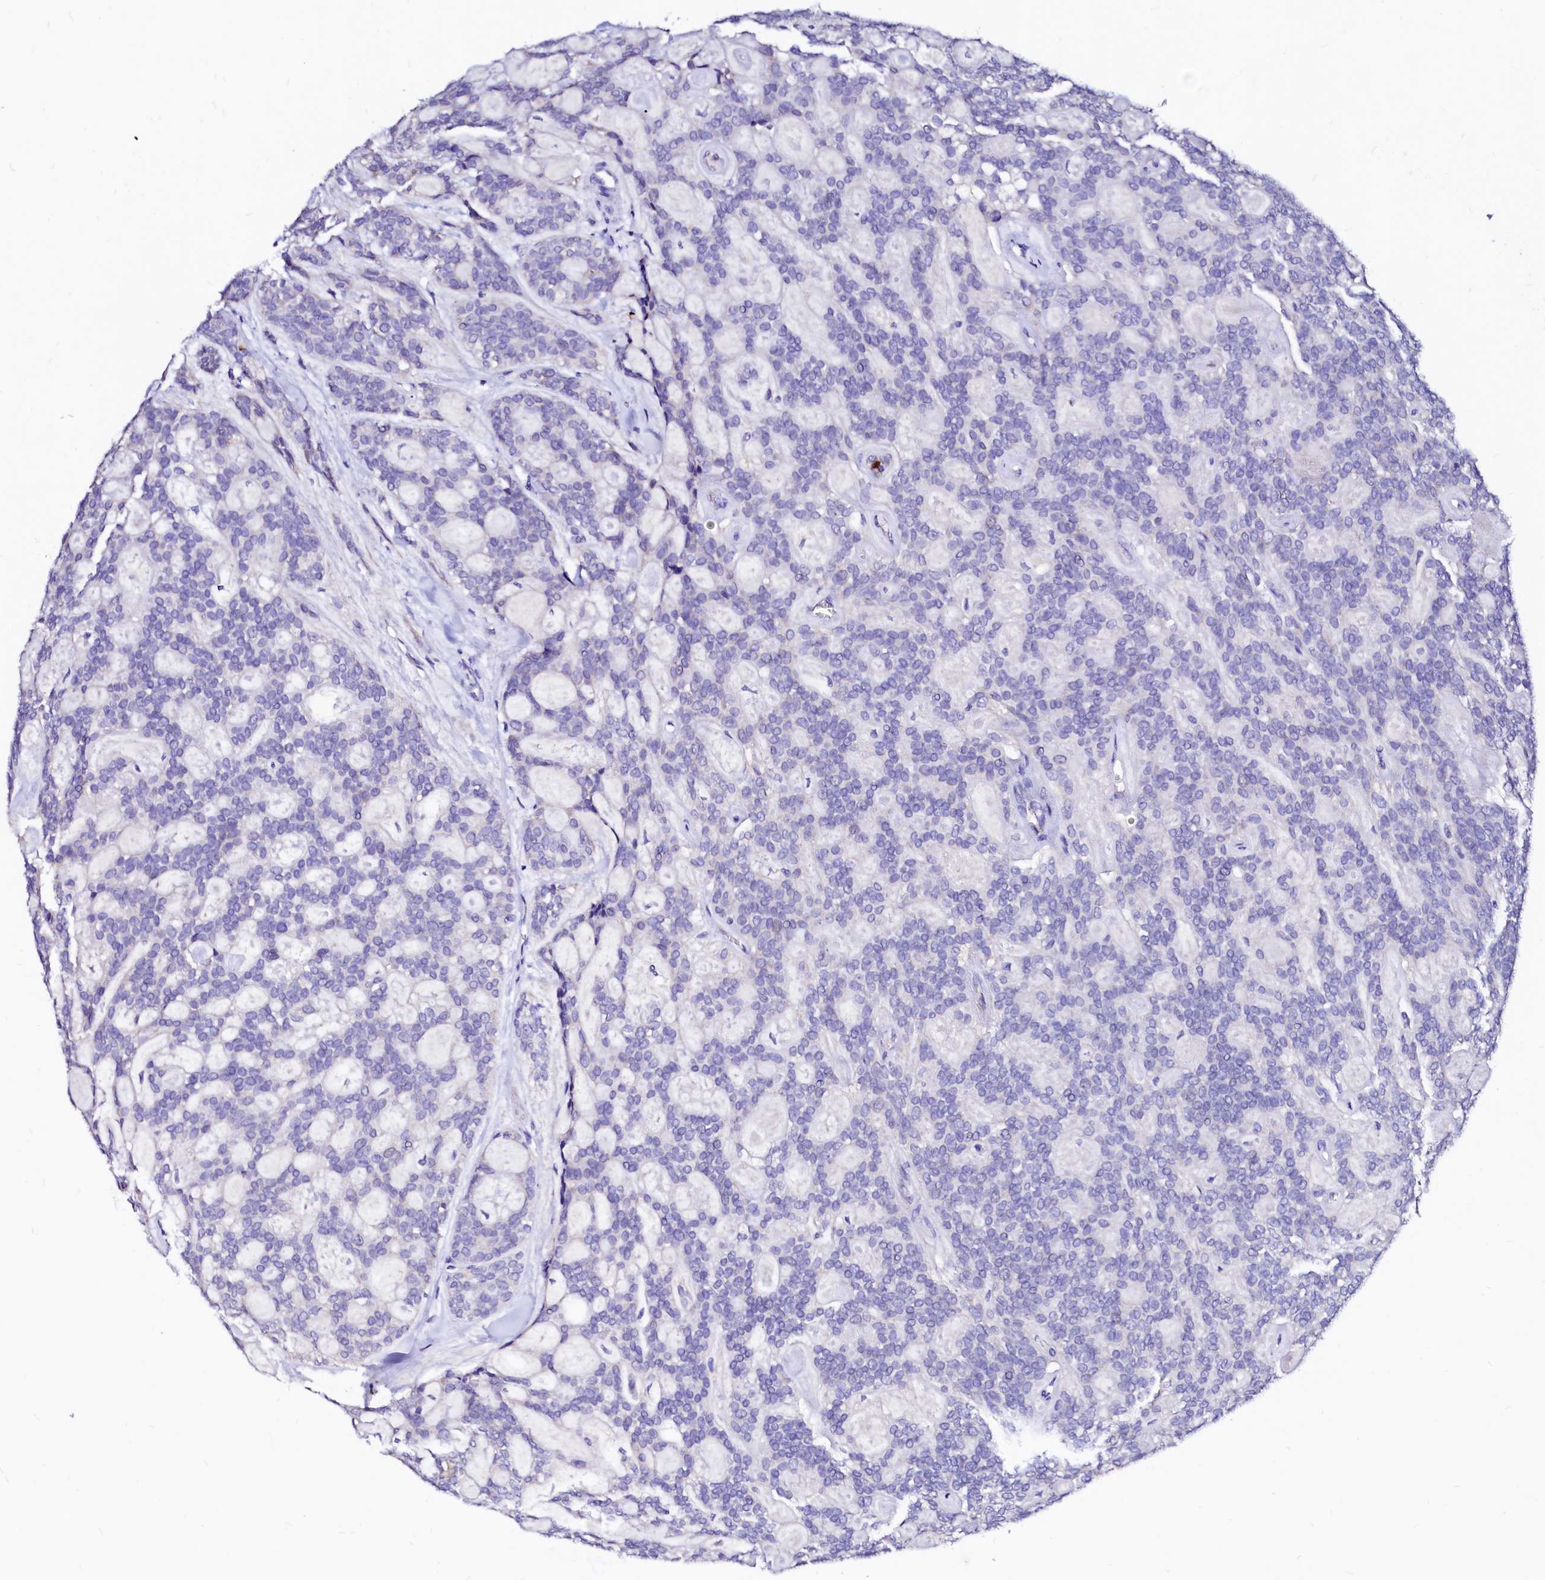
{"staining": {"intensity": "negative", "quantity": "none", "location": "none"}, "tissue": "head and neck cancer", "cell_type": "Tumor cells", "image_type": "cancer", "snomed": [{"axis": "morphology", "description": "Adenocarcinoma, NOS"}, {"axis": "topography", "description": "Head-Neck"}], "caption": "Immunohistochemical staining of human adenocarcinoma (head and neck) demonstrates no significant expression in tumor cells. The staining was performed using DAB to visualize the protein expression in brown, while the nuclei were stained in blue with hematoxylin (Magnification: 20x).", "gene": "RAB27A", "patient": {"sex": "male", "age": 66}}